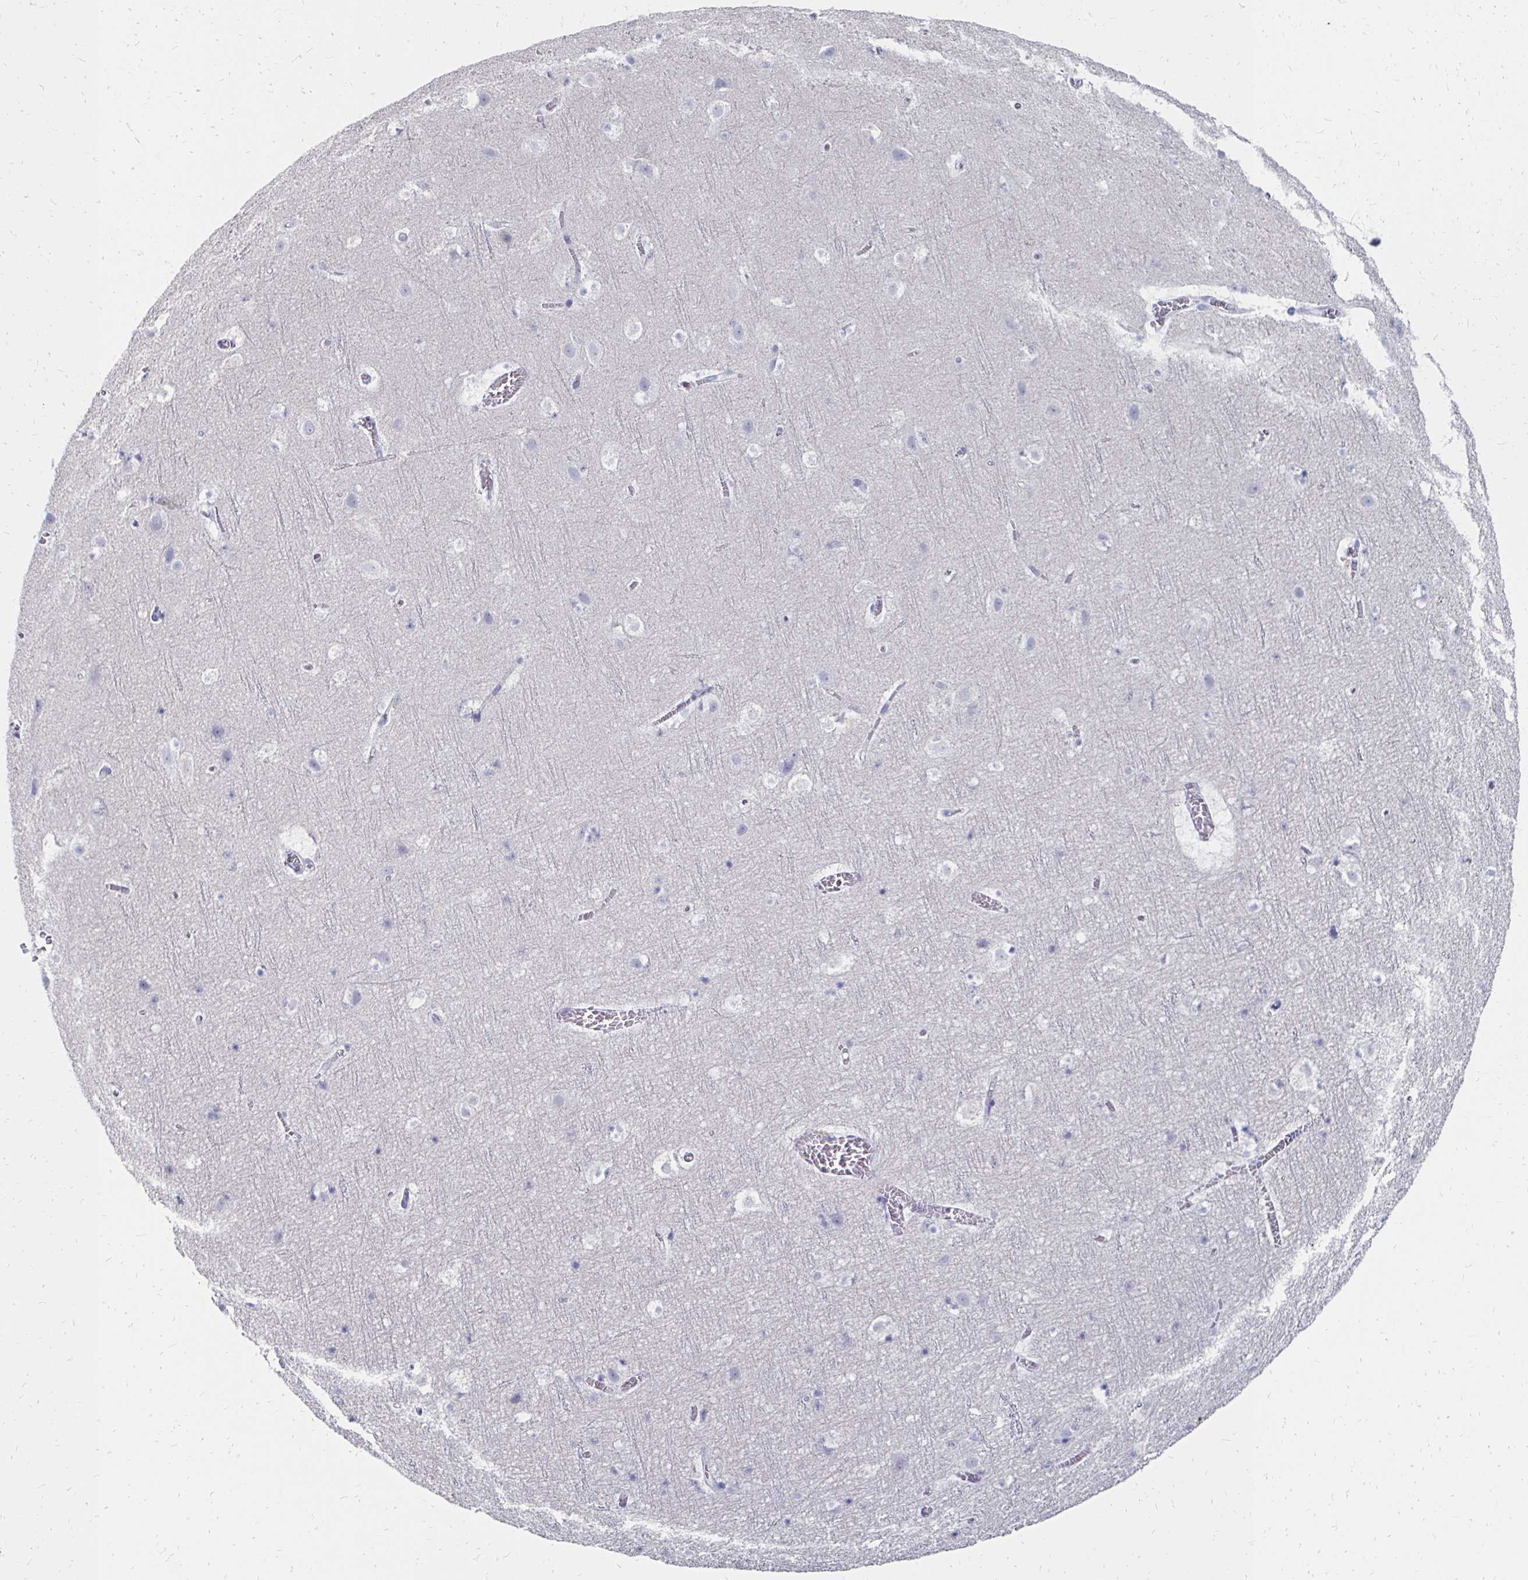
{"staining": {"intensity": "negative", "quantity": "none", "location": "none"}, "tissue": "cerebral cortex", "cell_type": "Endothelial cells", "image_type": "normal", "snomed": [{"axis": "morphology", "description": "Normal tissue, NOS"}, {"axis": "topography", "description": "Cerebral cortex"}], "caption": "Immunohistochemistry micrograph of normal cerebral cortex: cerebral cortex stained with DAB exhibits no significant protein expression in endothelial cells.", "gene": "SYCP3", "patient": {"sex": "female", "age": 42}}